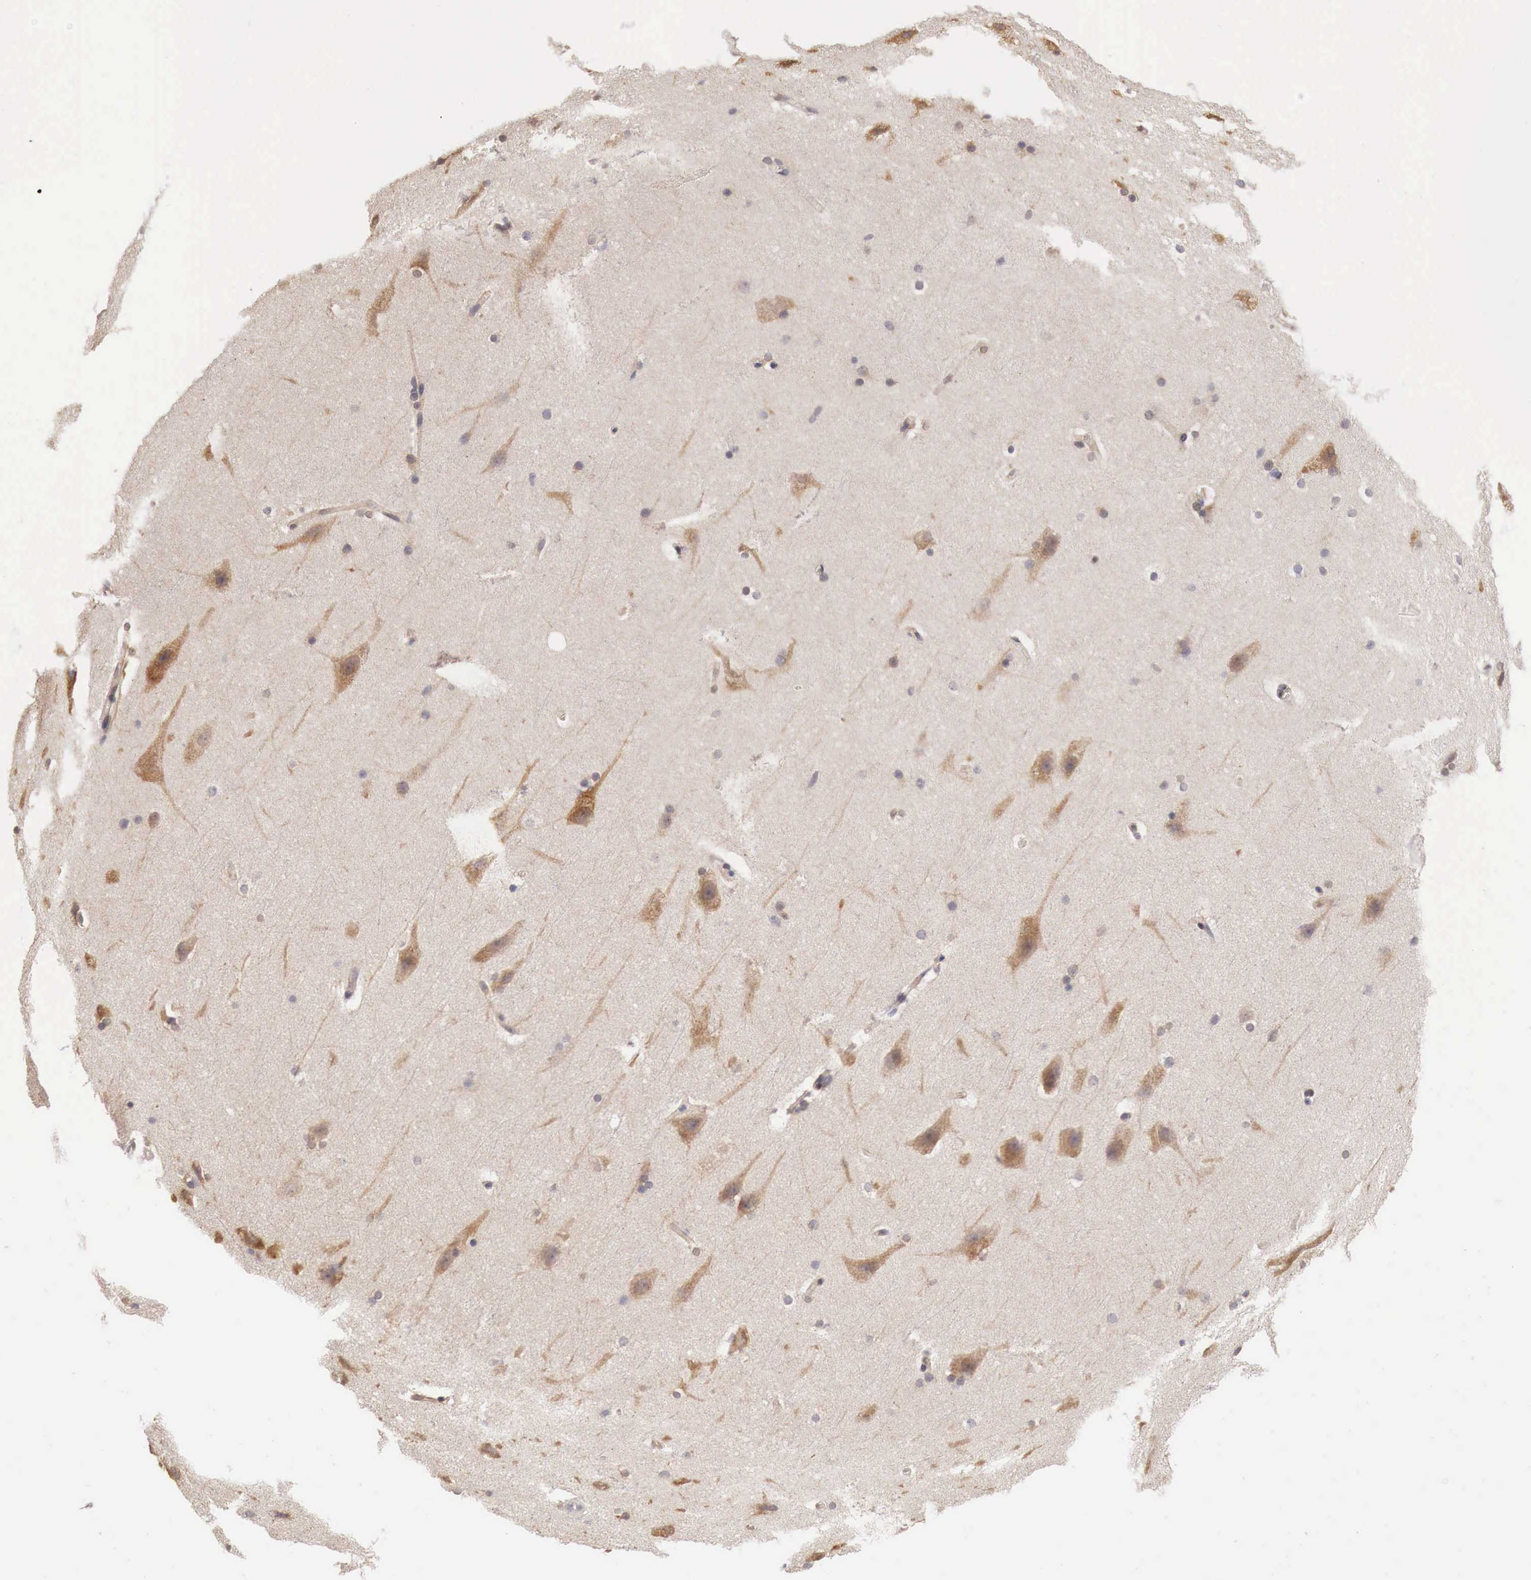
{"staining": {"intensity": "weak", "quantity": ">75%", "location": "cytoplasmic/membranous"}, "tissue": "cerebral cortex", "cell_type": "Endothelial cells", "image_type": "normal", "snomed": [{"axis": "morphology", "description": "Normal tissue, NOS"}, {"axis": "topography", "description": "Cerebral cortex"}, {"axis": "topography", "description": "Hippocampus"}], "caption": "DAB (3,3'-diaminobenzidine) immunohistochemical staining of unremarkable human cerebral cortex demonstrates weak cytoplasmic/membranous protein positivity in about >75% of endothelial cells. (DAB (3,3'-diaminobenzidine) = brown stain, brightfield microscopy at high magnification).", "gene": "PABIR2", "patient": {"sex": "female", "age": 19}}